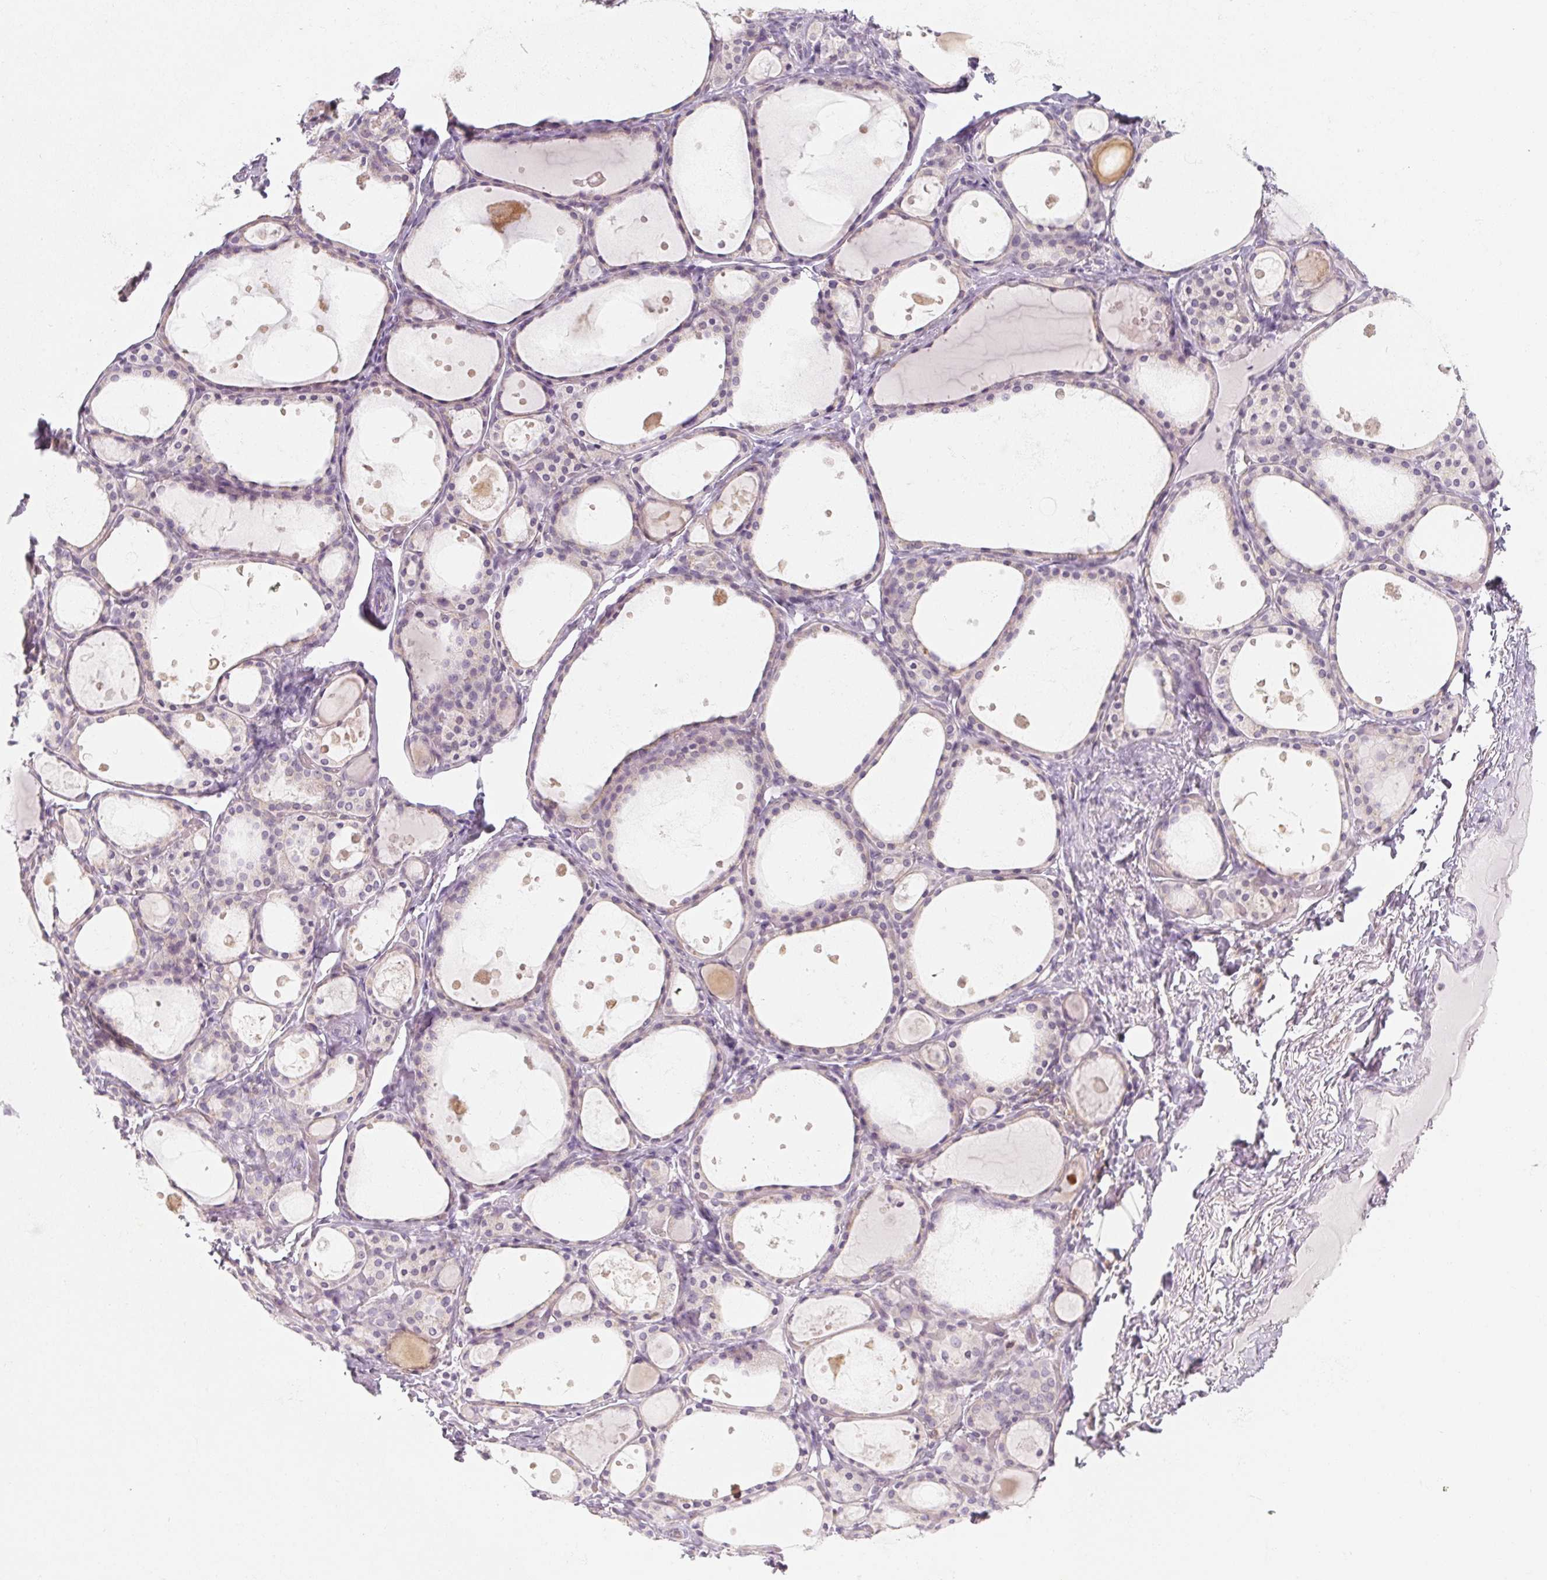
{"staining": {"intensity": "negative", "quantity": "none", "location": "none"}, "tissue": "thyroid gland", "cell_type": "Glandular cells", "image_type": "normal", "snomed": [{"axis": "morphology", "description": "Normal tissue, NOS"}, {"axis": "topography", "description": "Thyroid gland"}], "caption": "This micrograph is of normal thyroid gland stained with immunohistochemistry (IHC) to label a protein in brown with the nuclei are counter-stained blue. There is no positivity in glandular cells.", "gene": "SOAT1", "patient": {"sex": "male", "age": 68}}